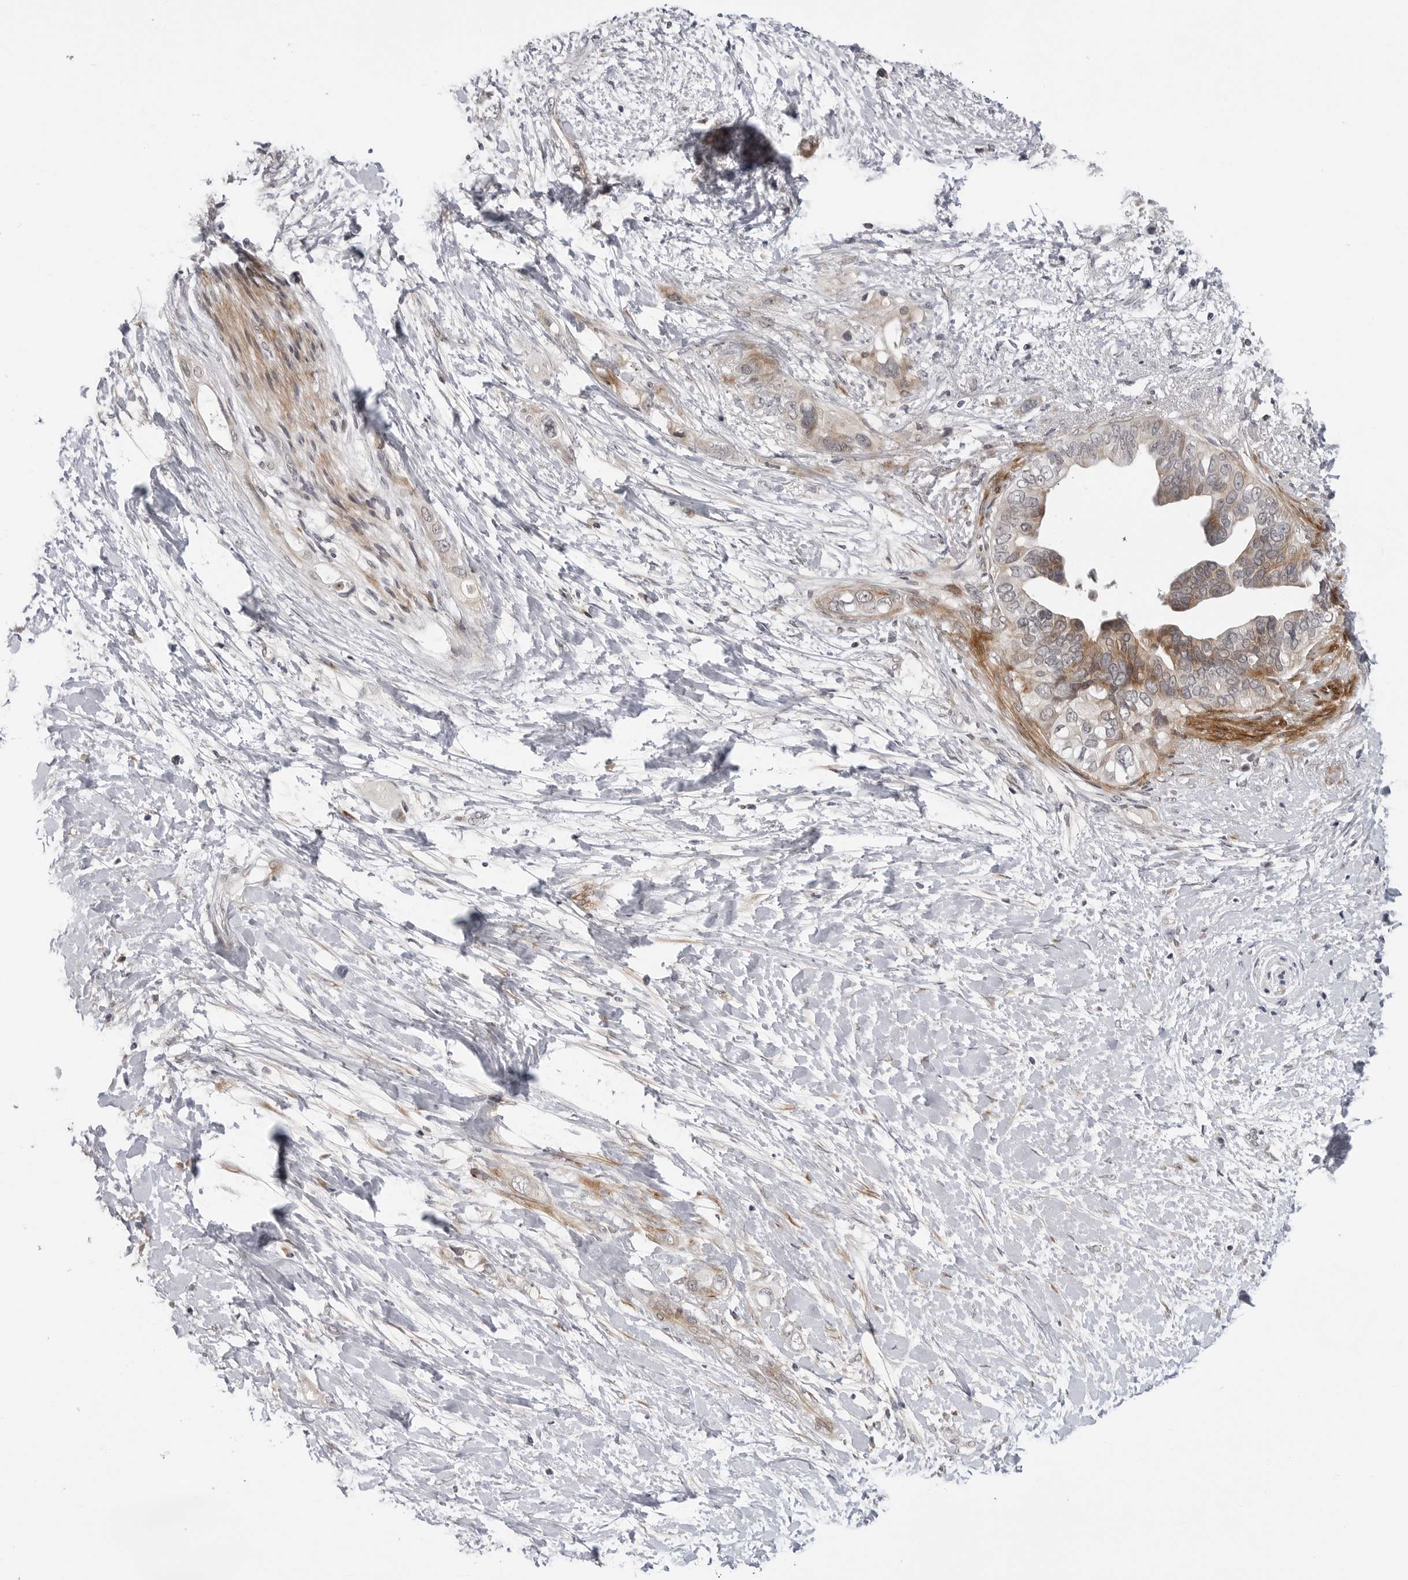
{"staining": {"intensity": "weak", "quantity": "<25%", "location": "cytoplasmic/membranous"}, "tissue": "pancreatic cancer", "cell_type": "Tumor cells", "image_type": "cancer", "snomed": [{"axis": "morphology", "description": "Adenocarcinoma, NOS"}, {"axis": "topography", "description": "Pancreas"}], "caption": "This is an immunohistochemistry photomicrograph of human pancreatic cancer (adenocarcinoma). There is no expression in tumor cells.", "gene": "ADAMTS5", "patient": {"sex": "female", "age": 56}}